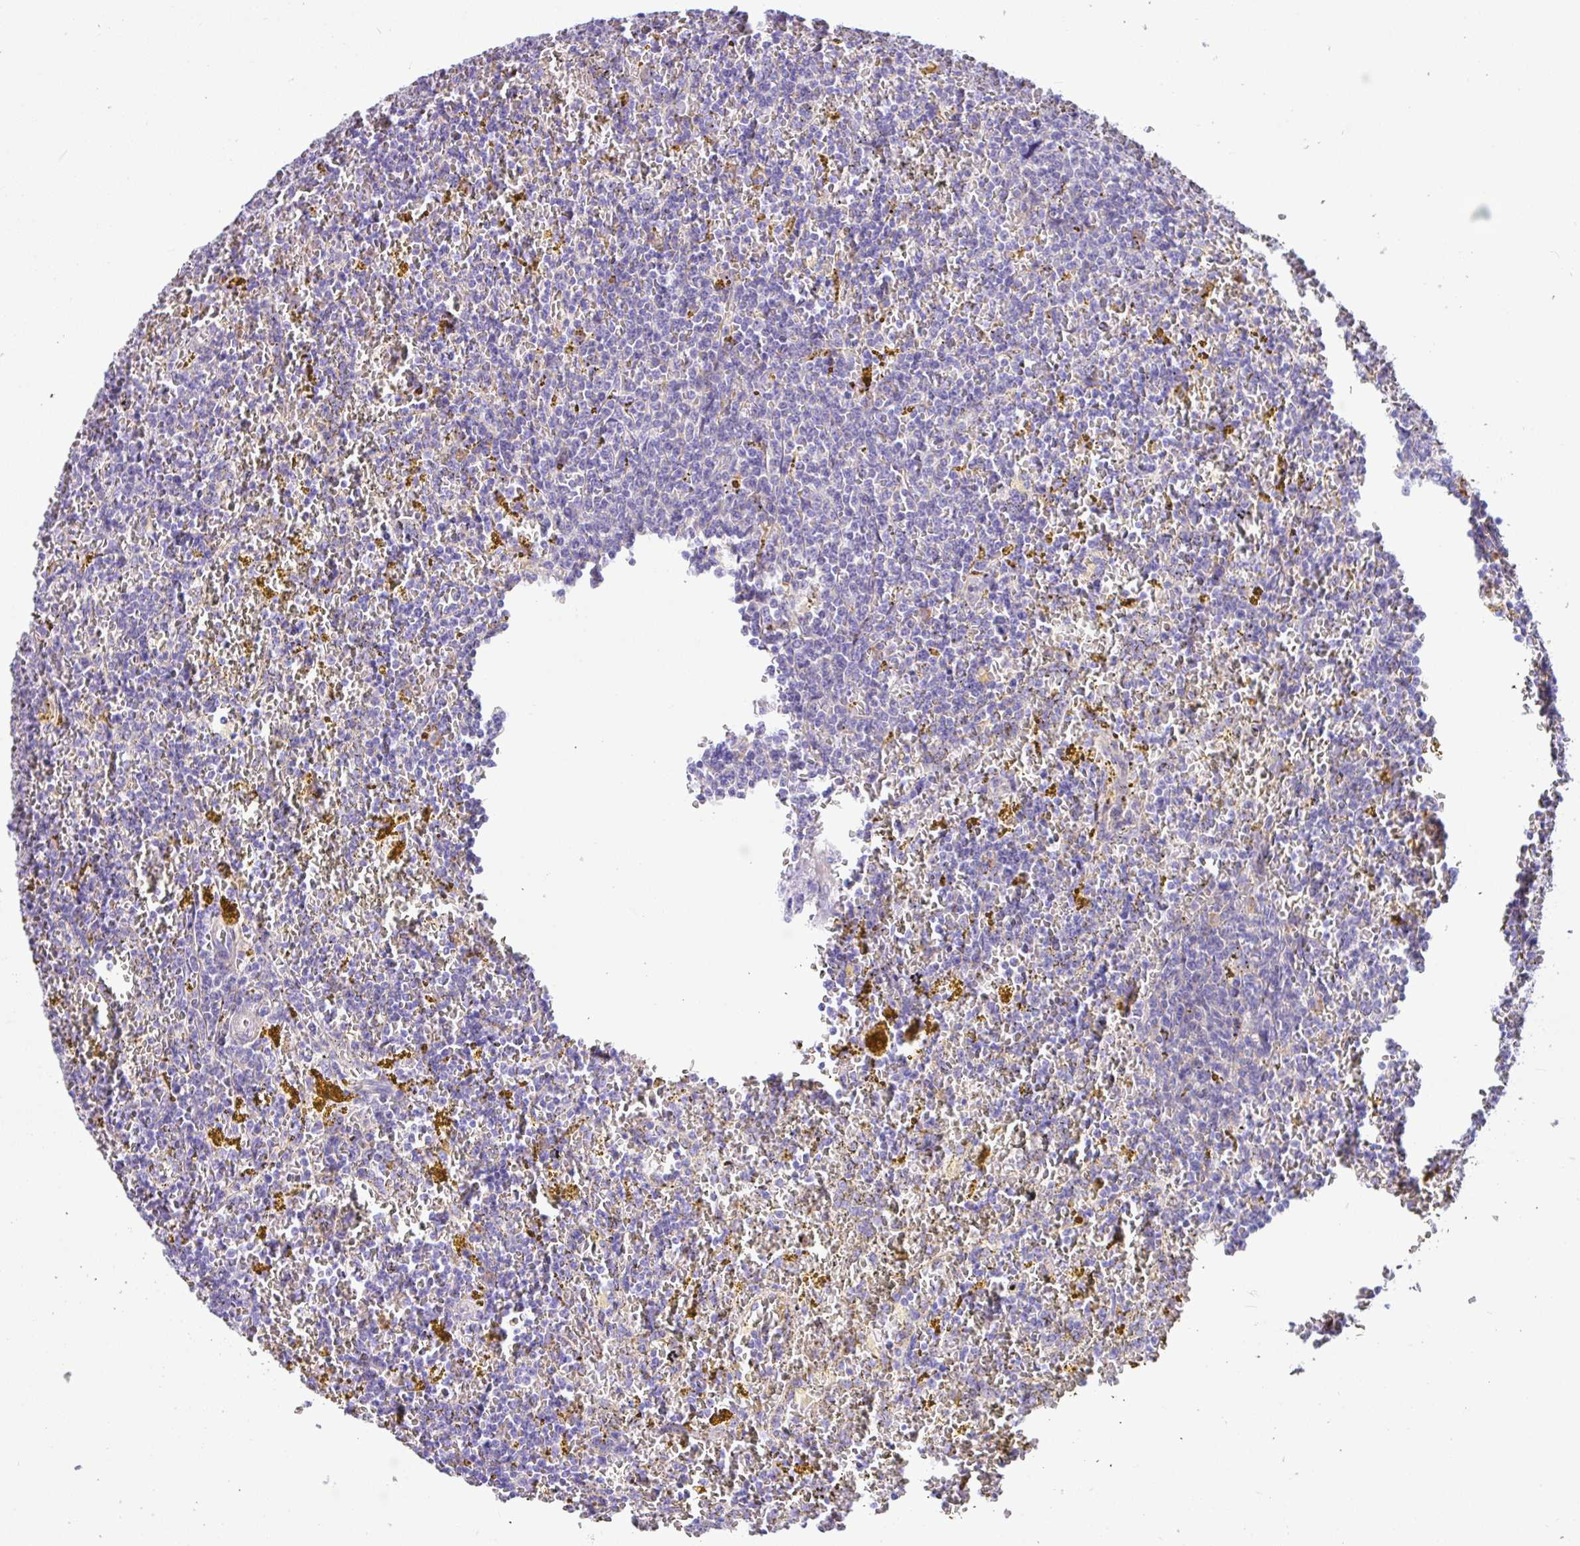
{"staining": {"intensity": "negative", "quantity": "none", "location": "none"}, "tissue": "lymphoma", "cell_type": "Tumor cells", "image_type": "cancer", "snomed": [{"axis": "morphology", "description": "Malignant lymphoma, non-Hodgkin's type, Low grade"}, {"axis": "topography", "description": "Spleen"}, {"axis": "topography", "description": "Lymph node"}], "caption": "There is no significant expression in tumor cells of lymphoma.", "gene": "CRISP3", "patient": {"sex": "female", "age": 66}}